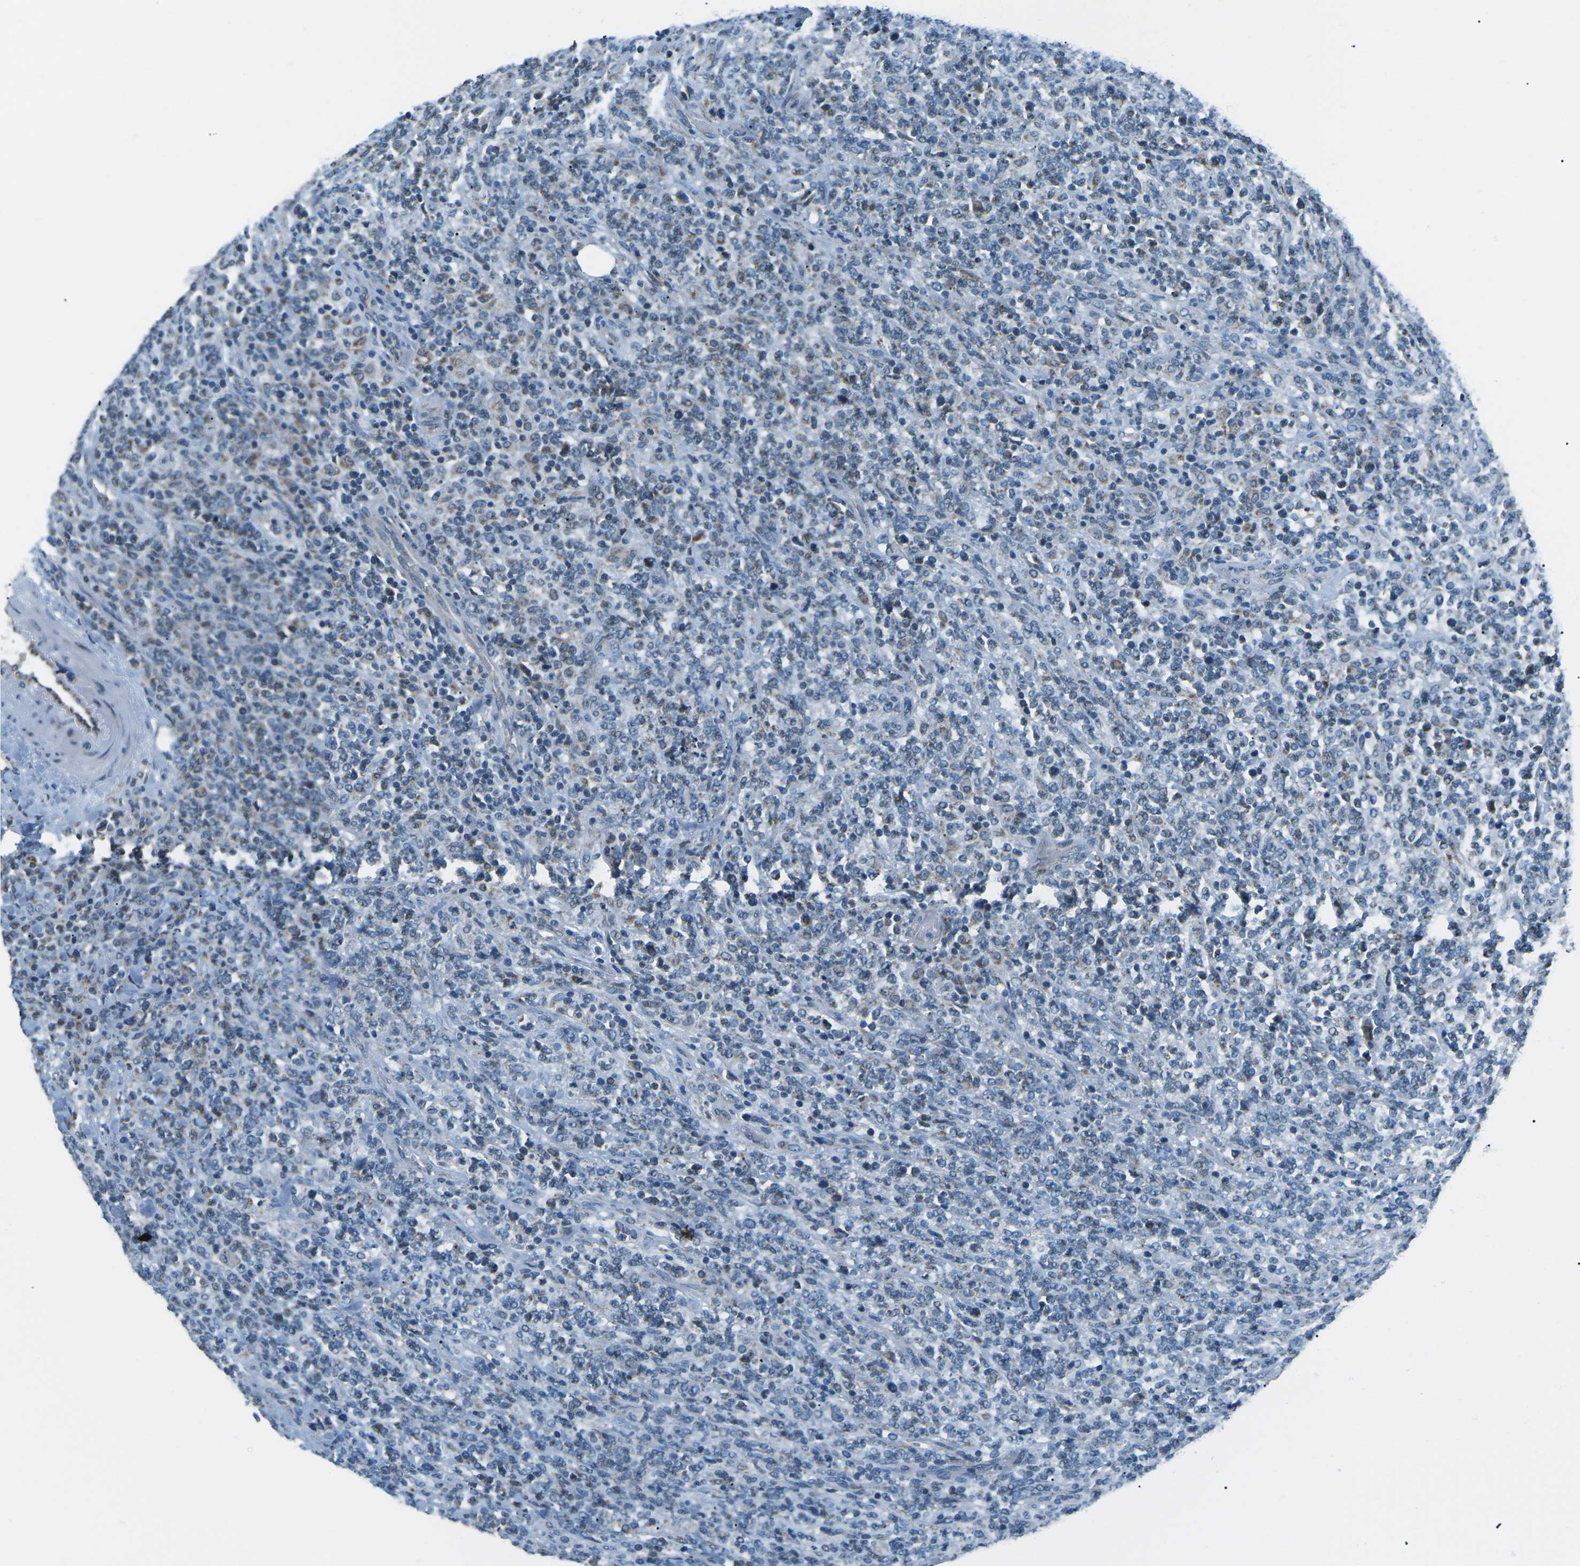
{"staining": {"intensity": "weak", "quantity": "<25%", "location": "cytoplasmic/membranous"}, "tissue": "lymphoma", "cell_type": "Tumor cells", "image_type": "cancer", "snomed": [{"axis": "morphology", "description": "Malignant lymphoma, non-Hodgkin's type, High grade"}, {"axis": "topography", "description": "Soft tissue"}], "caption": "High power microscopy histopathology image of an immunohistochemistry image of high-grade malignant lymphoma, non-Hodgkin's type, revealing no significant expression in tumor cells.", "gene": "RFESD", "patient": {"sex": "male", "age": 18}}